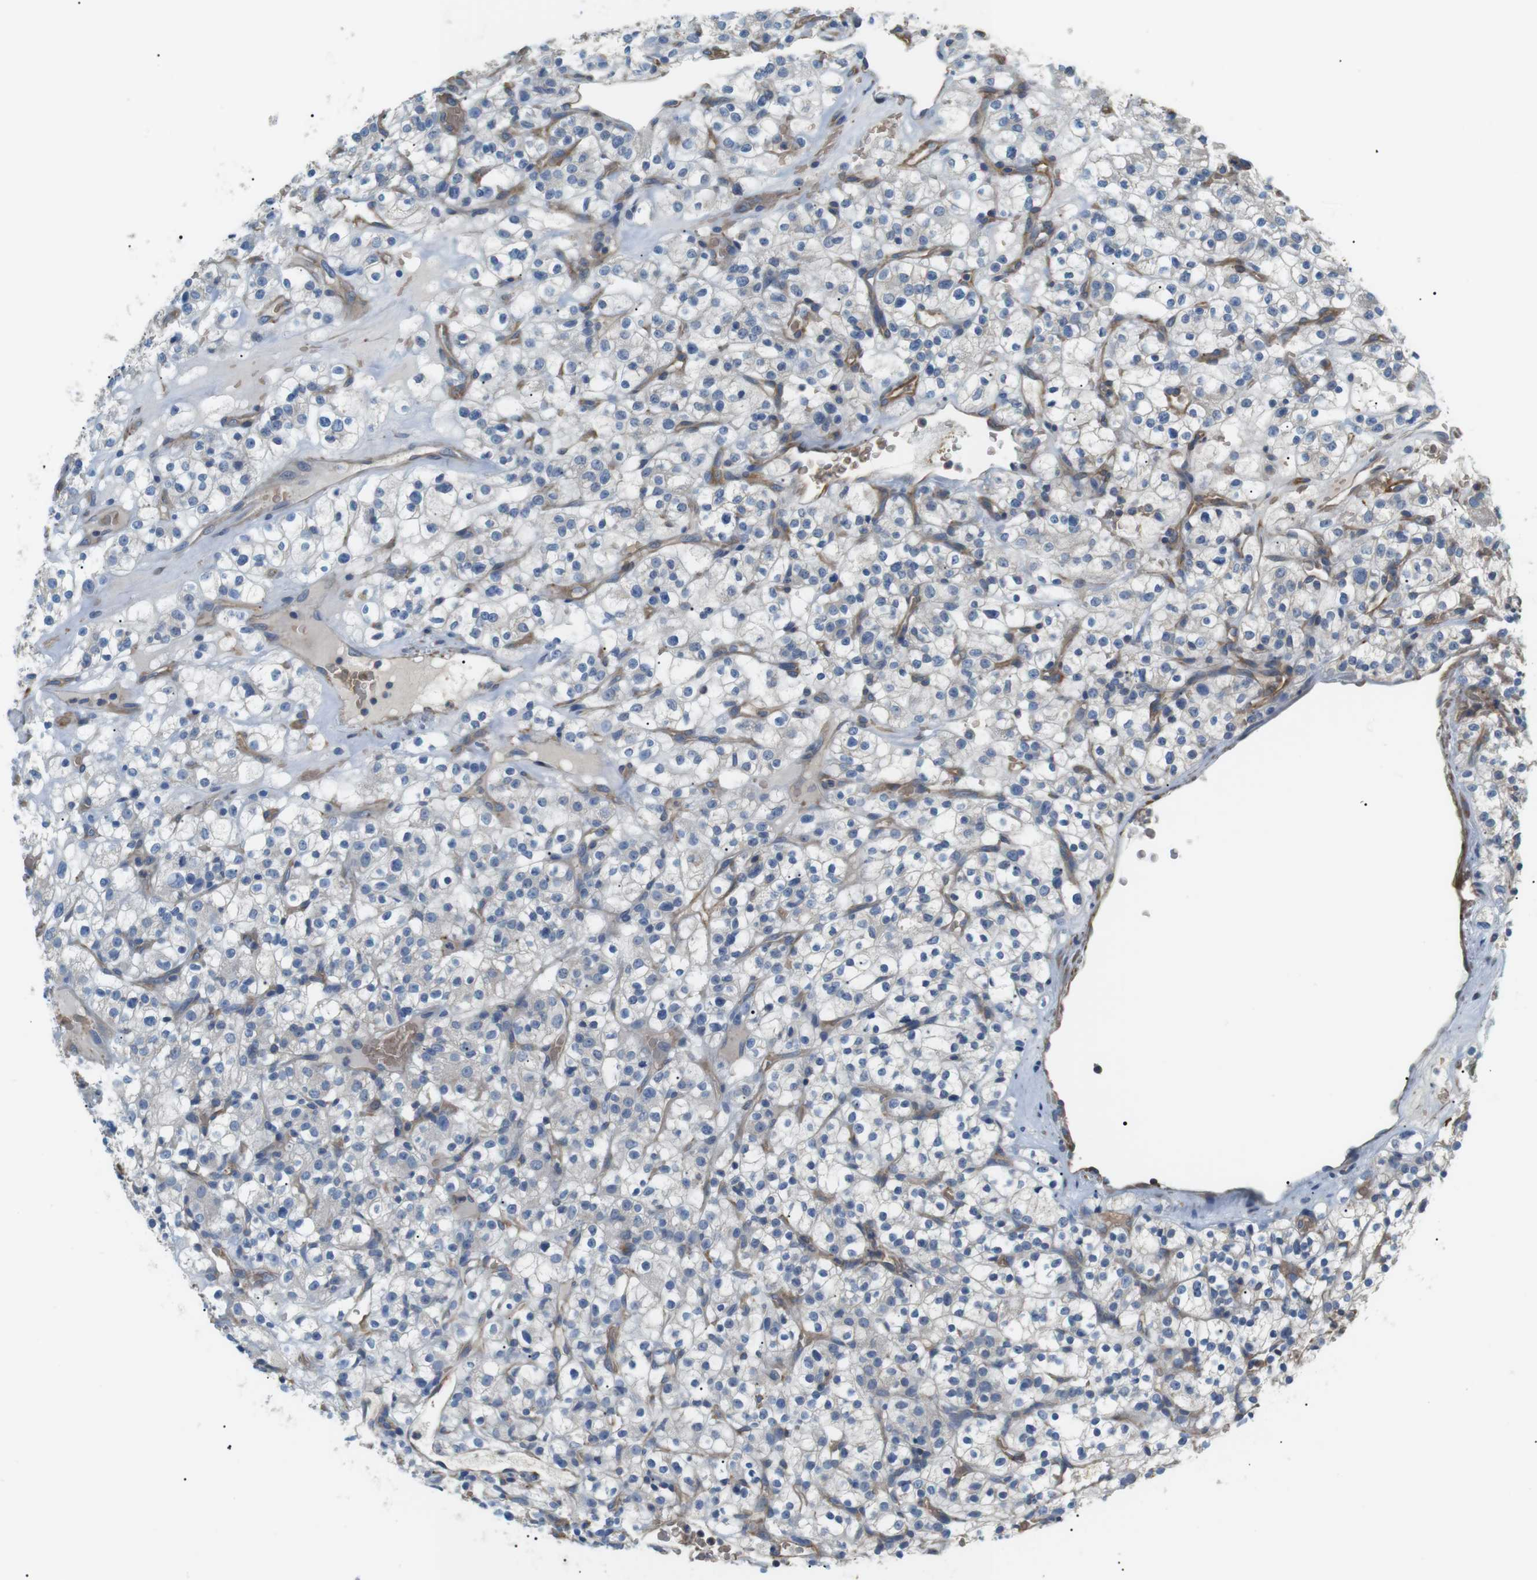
{"staining": {"intensity": "negative", "quantity": "none", "location": "none"}, "tissue": "renal cancer", "cell_type": "Tumor cells", "image_type": "cancer", "snomed": [{"axis": "morphology", "description": "Normal tissue, NOS"}, {"axis": "morphology", "description": "Adenocarcinoma, NOS"}, {"axis": "topography", "description": "Kidney"}], "caption": "This is a image of IHC staining of renal cancer (adenocarcinoma), which shows no expression in tumor cells.", "gene": "ADCY10", "patient": {"sex": "female", "age": 72}}